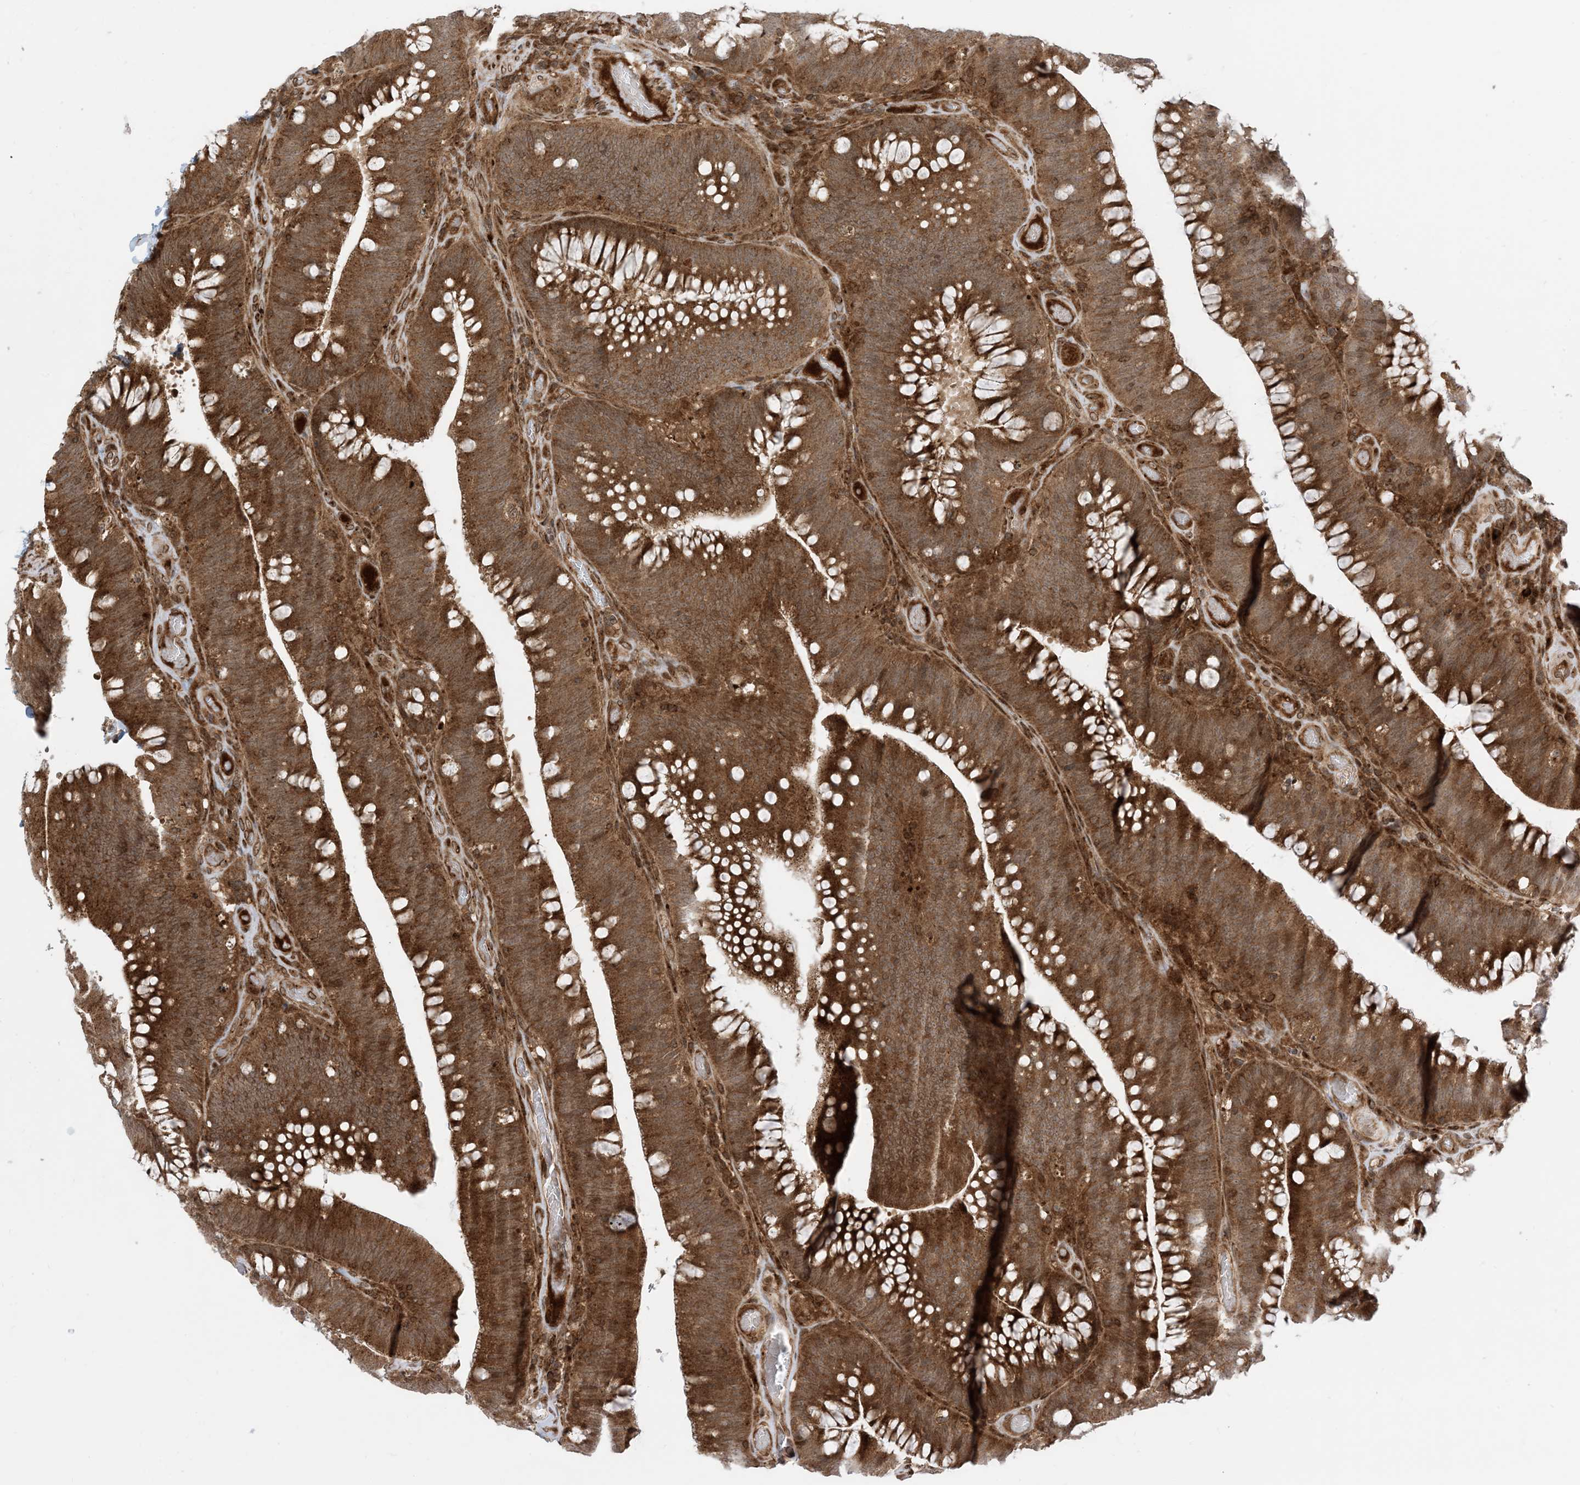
{"staining": {"intensity": "strong", "quantity": ">75%", "location": "cytoplasmic/membranous"}, "tissue": "colorectal cancer", "cell_type": "Tumor cells", "image_type": "cancer", "snomed": [{"axis": "morphology", "description": "Normal tissue, NOS"}, {"axis": "topography", "description": "Colon"}], "caption": "Immunohistochemistry (IHC) histopathology image of neoplastic tissue: colorectal cancer stained using immunohistochemistry reveals high levels of strong protein expression localized specifically in the cytoplasmic/membranous of tumor cells, appearing as a cytoplasmic/membranous brown color.", "gene": "CASP4", "patient": {"sex": "female", "age": 82}}